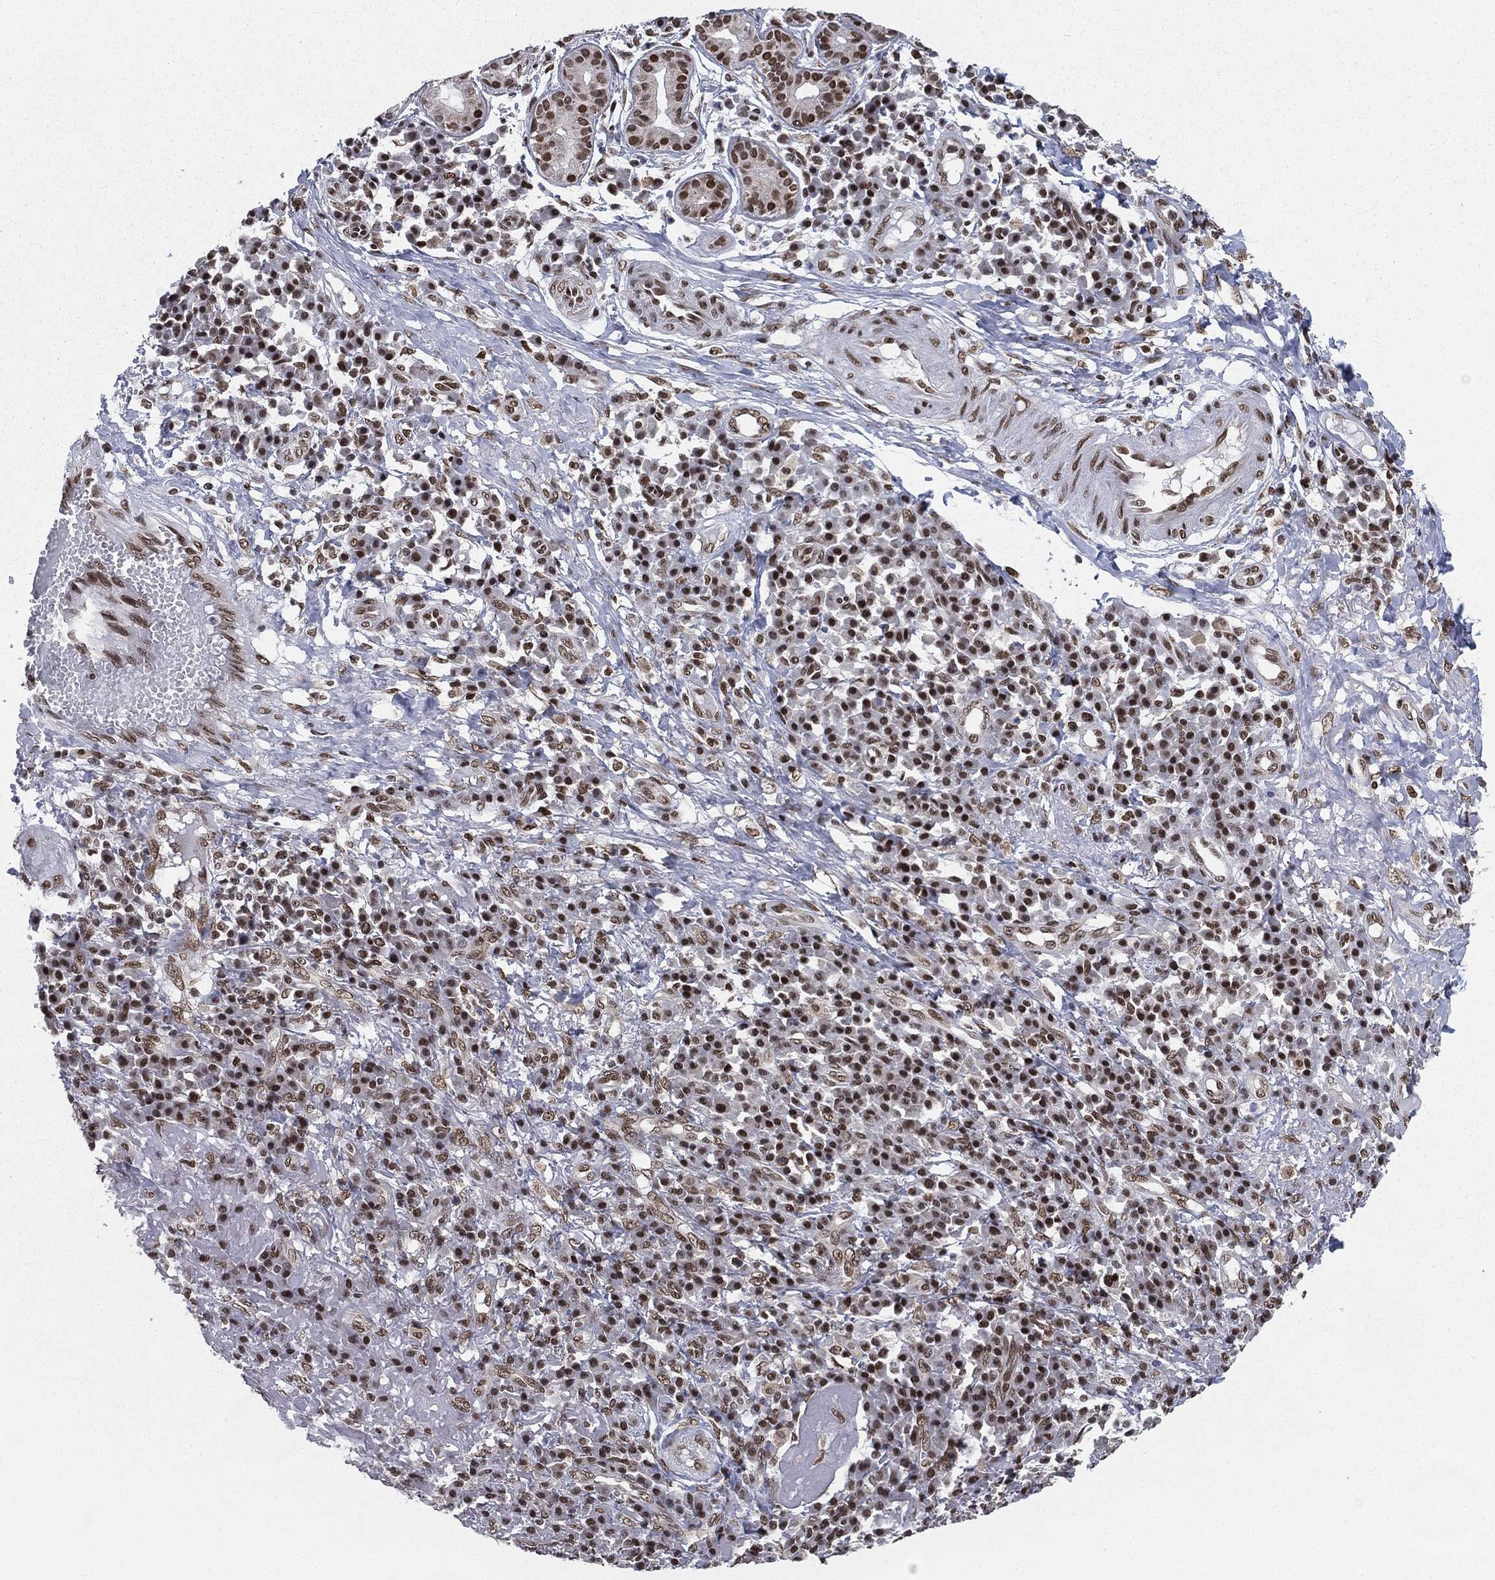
{"staining": {"intensity": "strong", "quantity": ">75%", "location": "nuclear"}, "tissue": "skin cancer", "cell_type": "Tumor cells", "image_type": "cancer", "snomed": [{"axis": "morphology", "description": "Squamous cell carcinoma, NOS"}, {"axis": "topography", "description": "Skin"}], "caption": "DAB immunohistochemical staining of skin cancer (squamous cell carcinoma) displays strong nuclear protein expression in approximately >75% of tumor cells.", "gene": "FUBP3", "patient": {"sex": "male", "age": 92}}